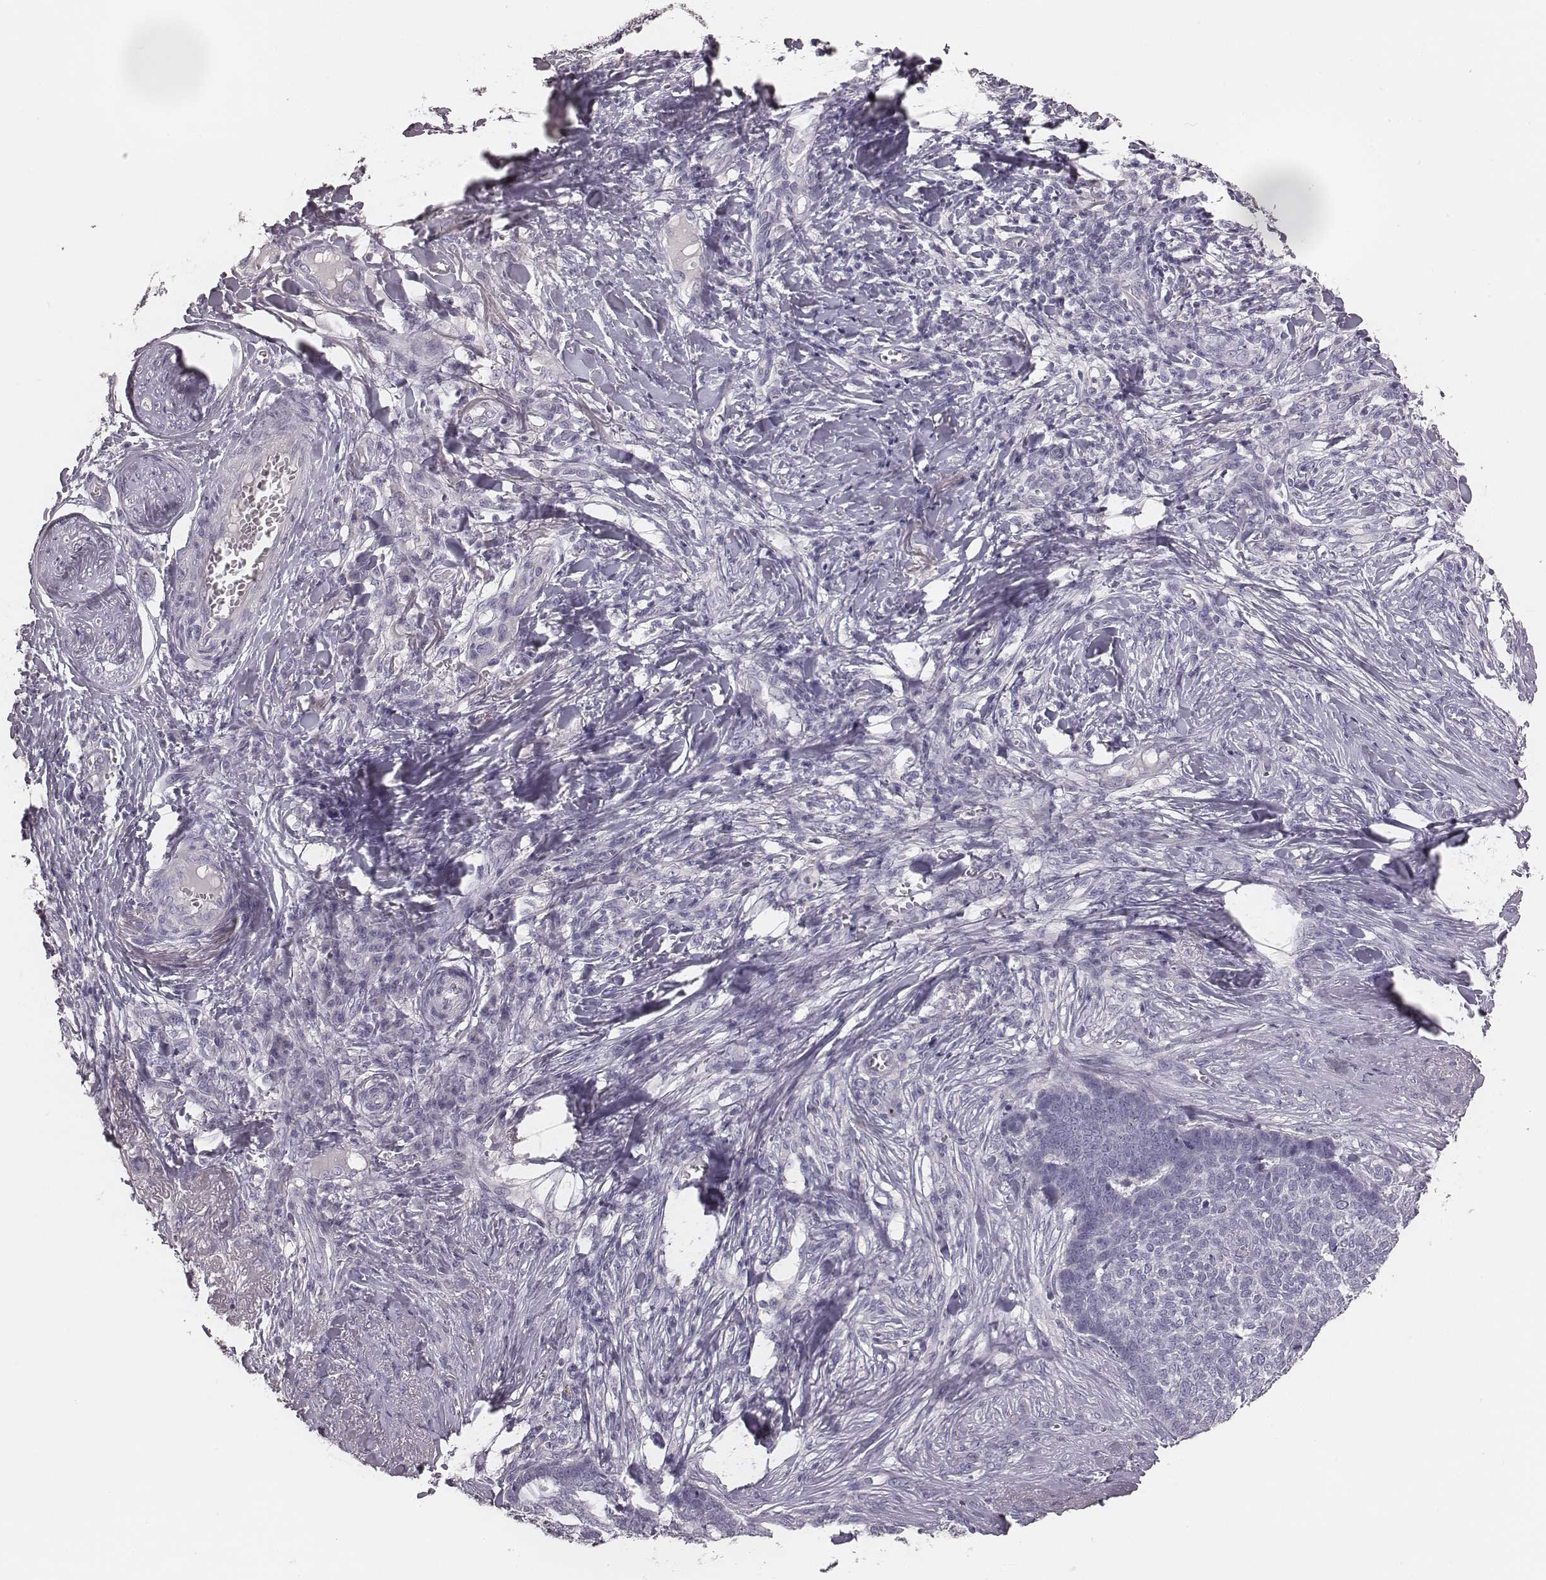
{"staining": {"intensity": "negative", "quantity": "none", "location": "none"}, "tissue": "skin cancer", "cell_type": "Tumor cells", "image_type": "cancer", "snomed": [{"axis": "morphology", "description": "Basal cell carcinoma"}, {"axis": "topography", "description": "Skin"}], "caption": "DAB immunohistochemical staining of human skin cancer displays no significant staining in tumor cells. The staining was performed using DAB (3,3'-diaminobenzidine) to visualize the protein expression in brown, while the nuclei were stained in blue with hematoxylin (Magnification: 20x).", "gene": "ZP4", "patient": {"sex": "male", "age": 84}}